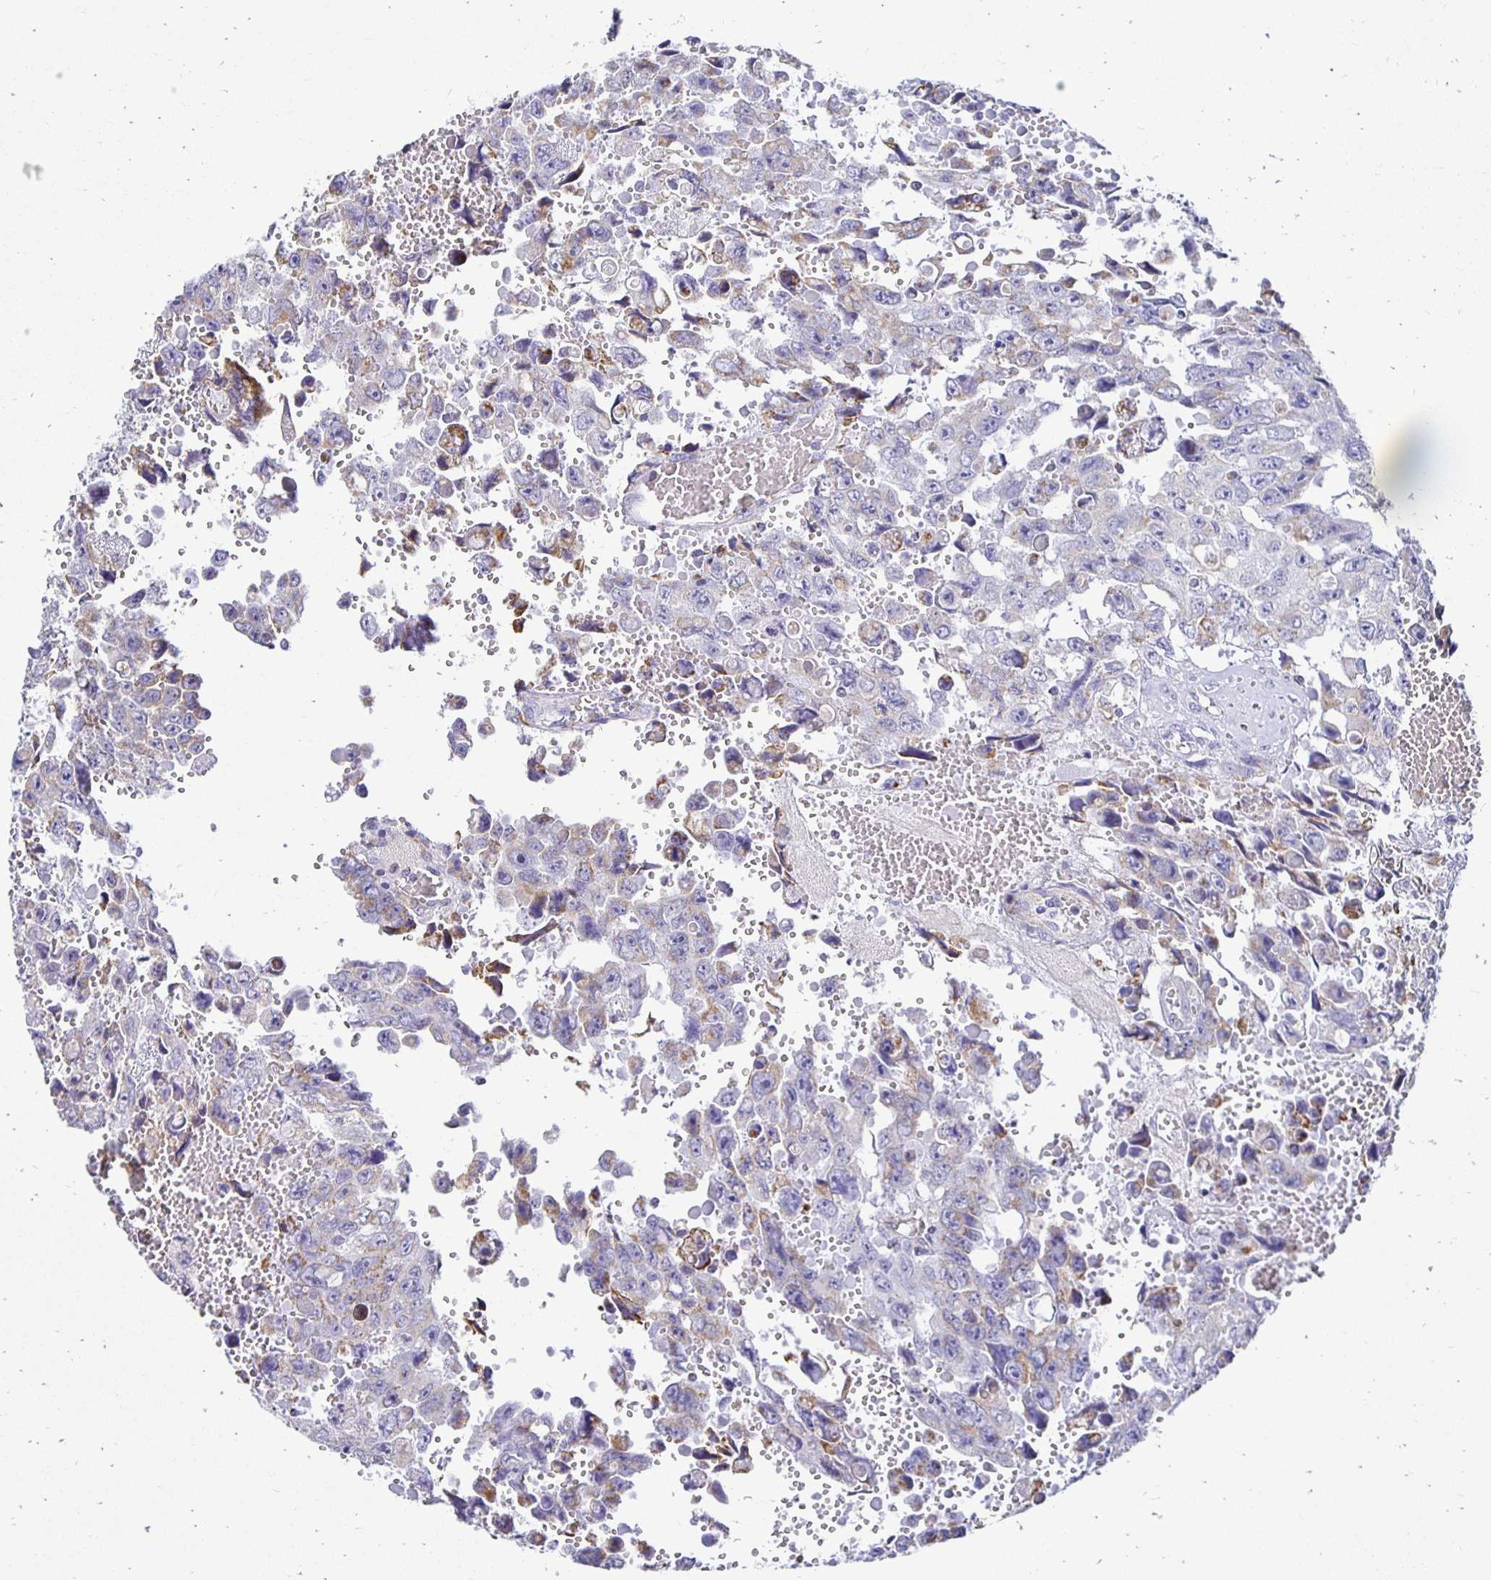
{"staining": {"intensity": "negative", "quantity": "none", "location": "none"}, "tissue": "testis cancer", "cell_type": "Tumor cells", "image_type": "cancer", "snomed": [{"axis": "morphology", "description": "Seminoma, NOS"}, {"axis": "topography", "description": "Testis"}], "caption": "The immunohistochemistry (IHC) photomicrograph has no significant positivity in tumor cells of testis cancer (seminoma) tissue.", "gene": "PLAAT2", "patient": {"sex": "male", "age": 26}}